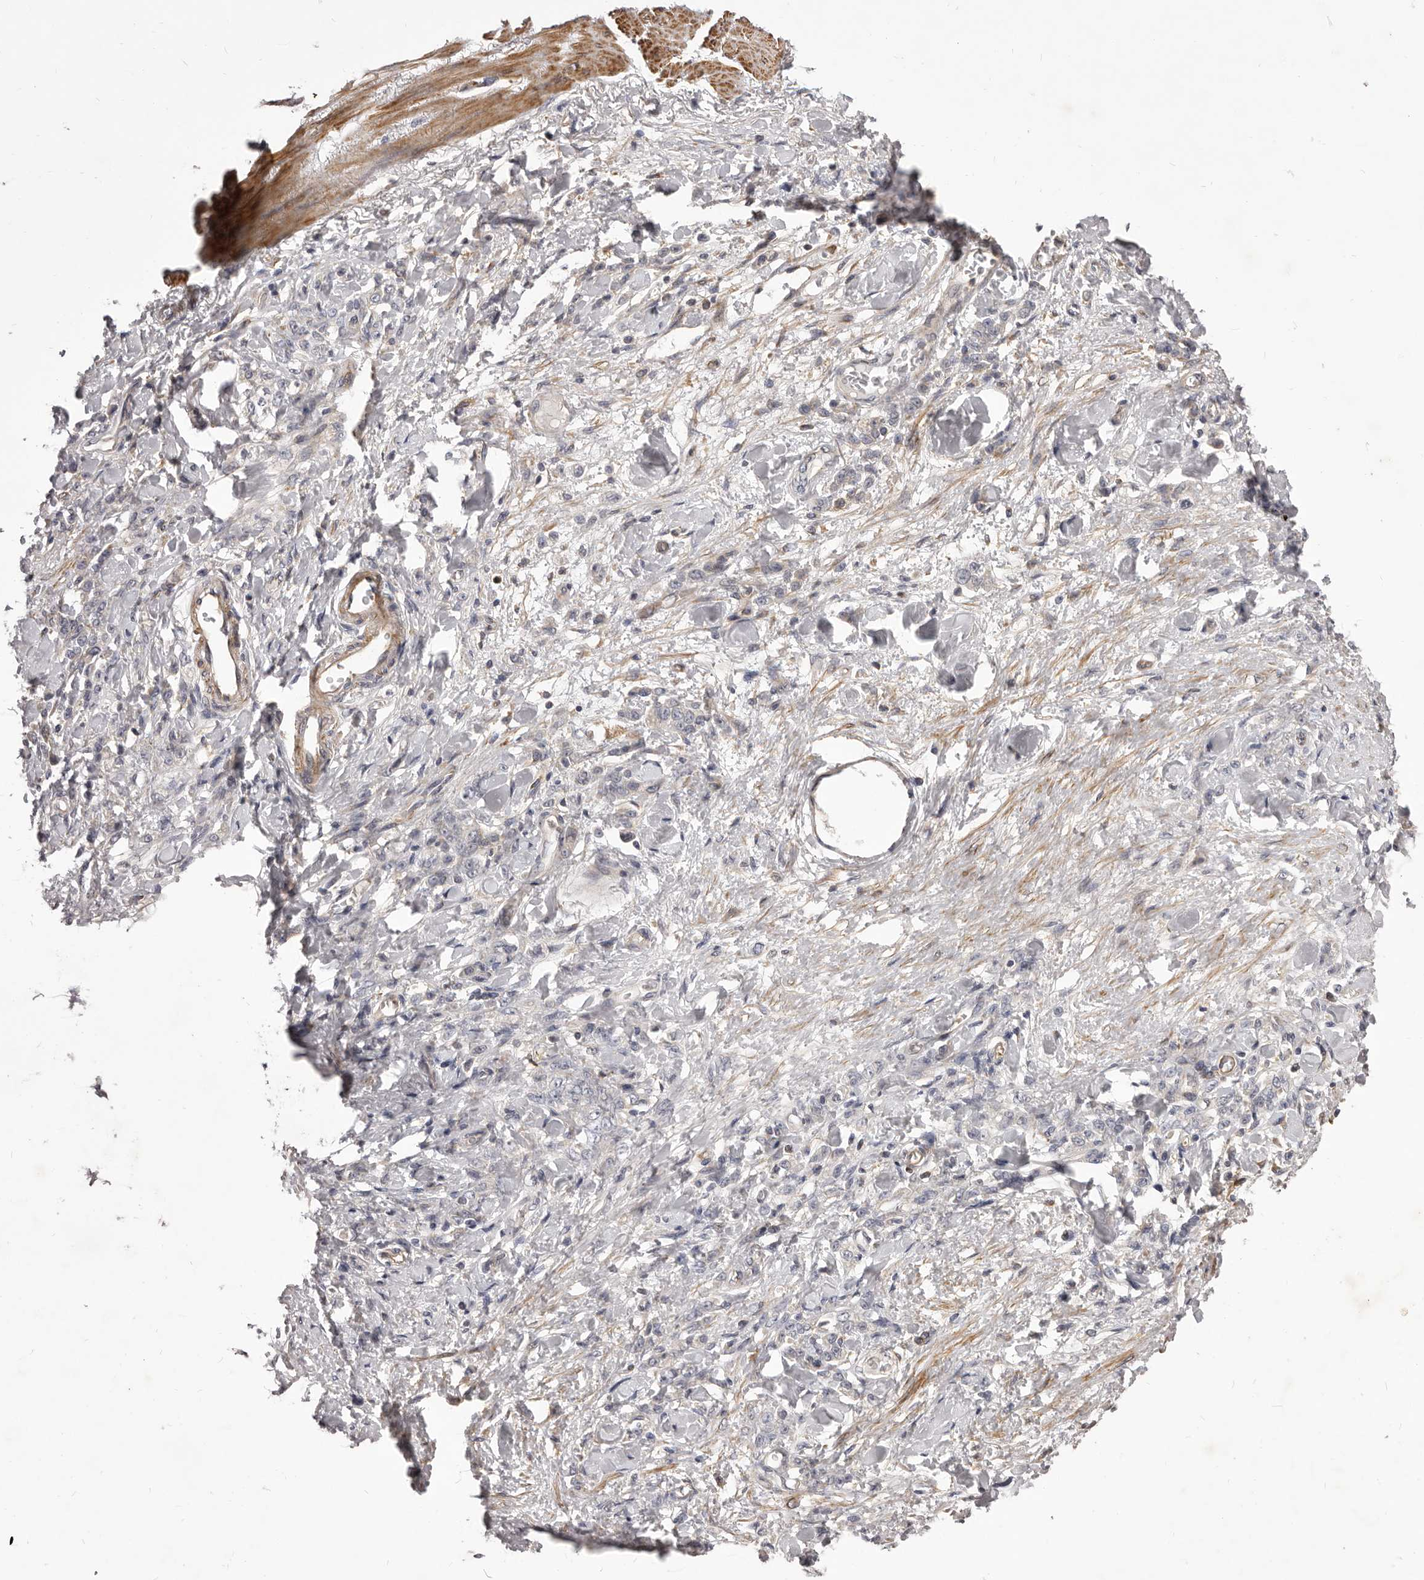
{"staining": {"intensity": "moderate", "quantity": "<25%", "location": "cytoplasmic/membranous"}, "tissue": "stomach cancer", "cell_type": "Tumor cells", "image_type": "cancer", "snomed": [{"axis": "morphology", "description": "Normal tissue, NOS"}, {"axis": "morphology", "description": "Adenocarcinoma, NOS"}, {"axis": "topography", "description": "Stomach"}], "caption": "Adenocarcinoma (stomach) was stained to show a protein in brown. There is low levels of moderate cytoplasmic/membranous expression in approximately <25% of tumor cells.", "gene": "ALPK1", "patient": {"sex": "male", "age": 82}}